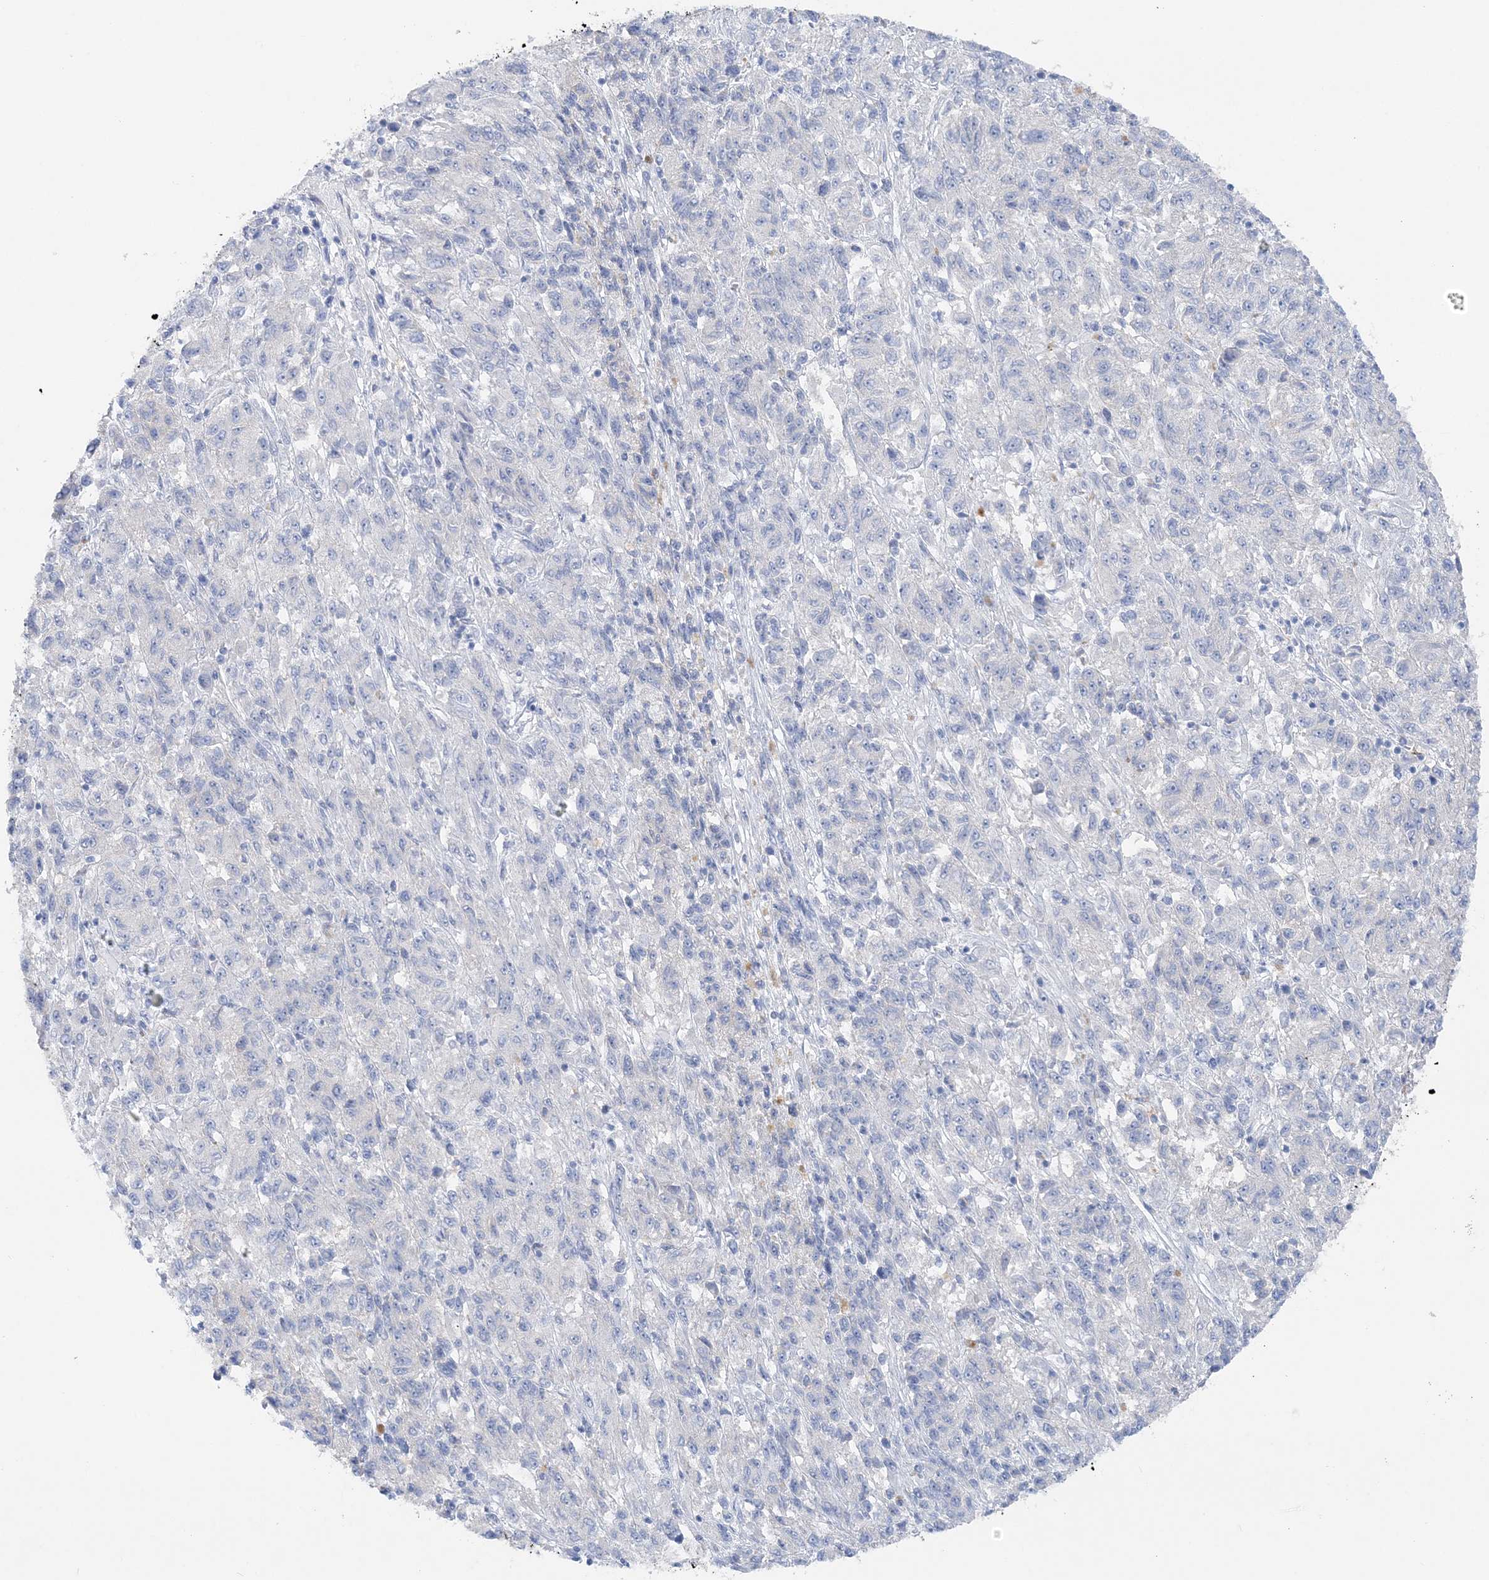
{"staining": {"intensity": "negative", "quantity": "none", "location": "none"}, "tissue": "melanoma", "cell_type": "Tumor cells", "image_type": "cancer", "snomed": [{"axis": "morphology", "description": "Malignant melanoma, Metastatic site"}, {"axis": "topography", "description": "Lung"}], "caption": "Protein analysis of malignant melanoma (metastatic site) demonstrates no significant expression in tumor cells.", "gene": "SLC5A6", "patient": {"sex": "male", "age": 64}}